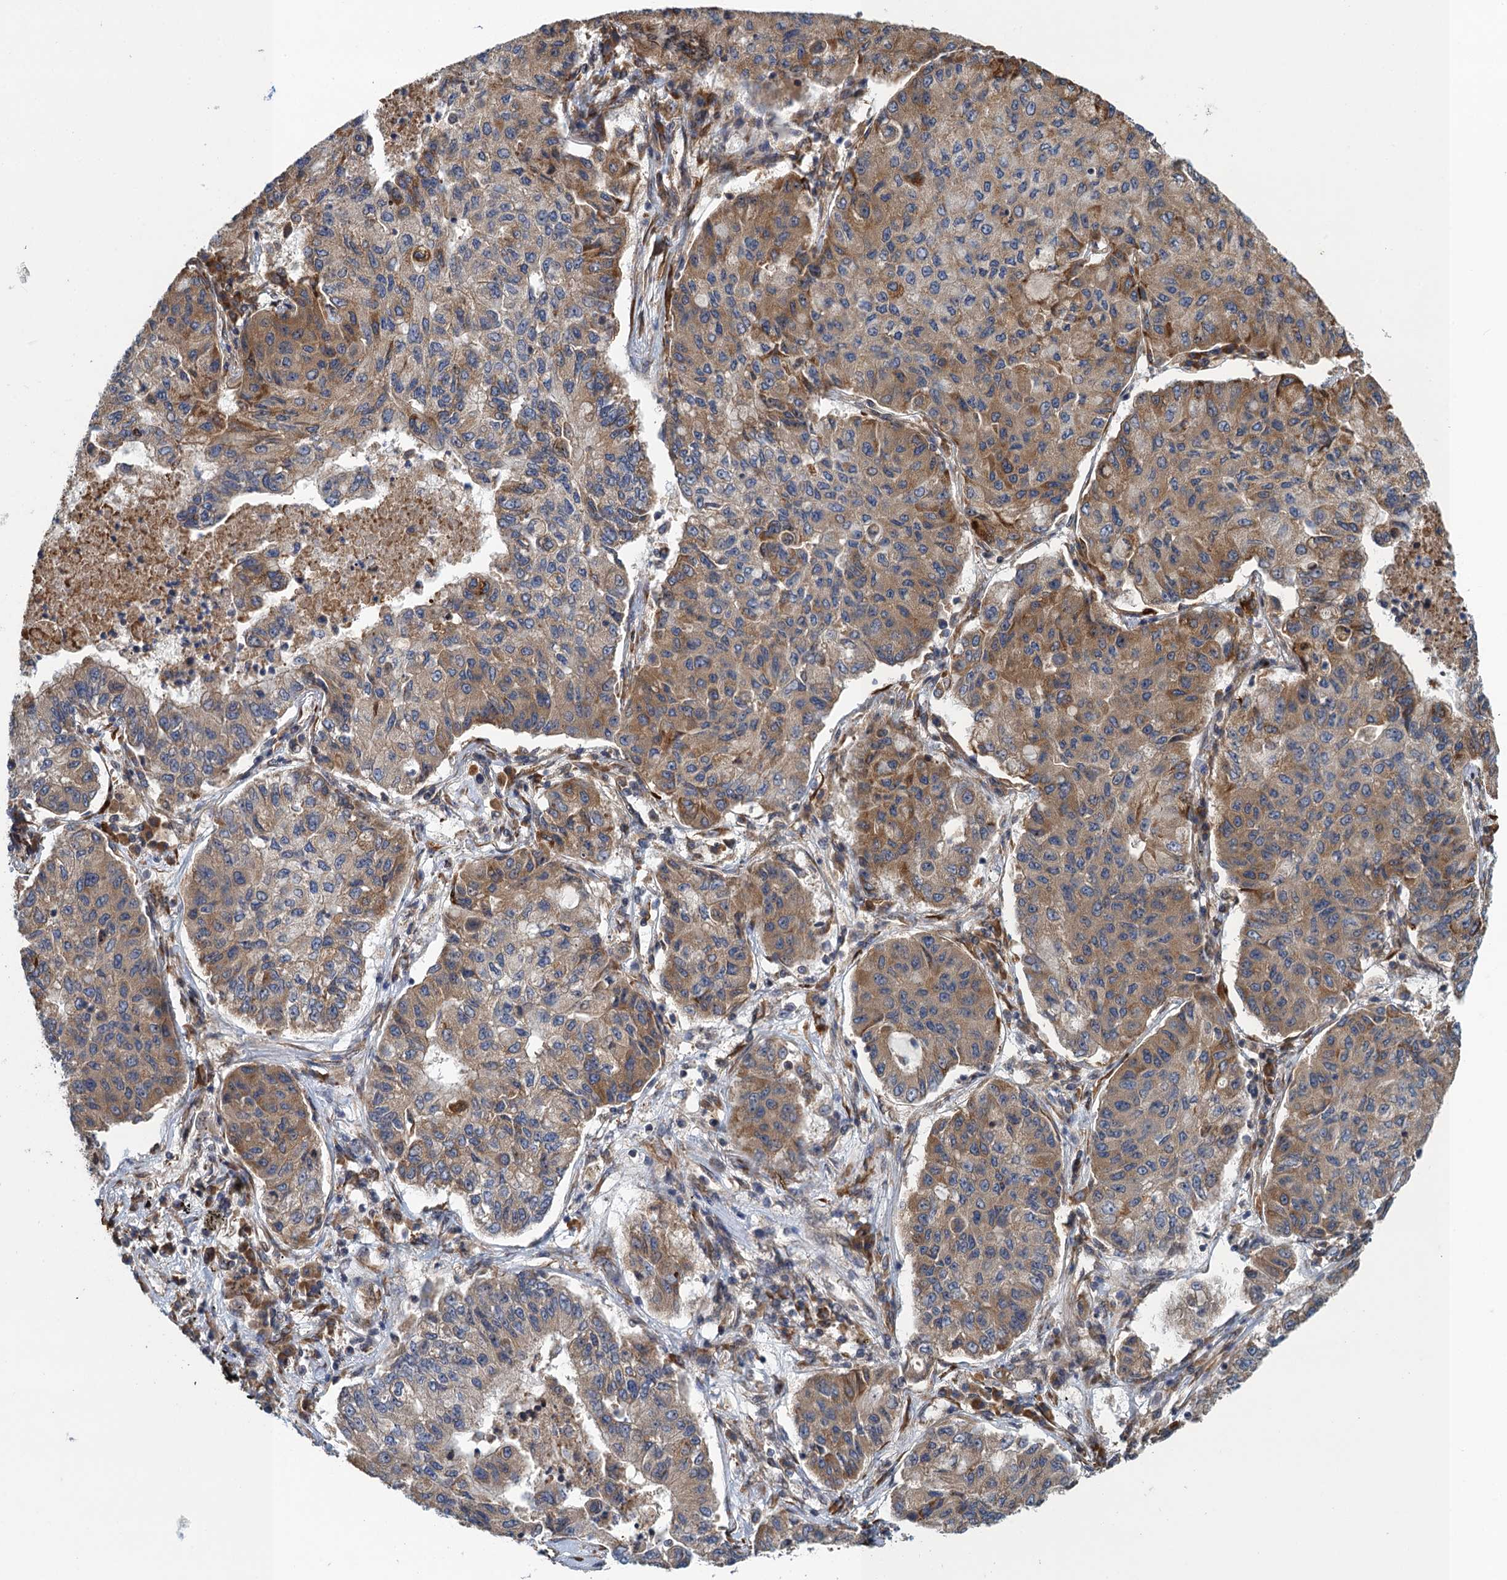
{"staining": {"intensity": "moderate", "quantity": ">75%", "location": "cytoplasmic/membranous"}, "tissue": "lung cancer", "cell_type": "Tumor cells", "image_type": "cancer", "snomed": [{"axis": "morphology", "description": "Squamous cell carcinoma, NOS"}, {"axis": "topography", "description": "Lung"}], "caption": "Human lung cancer (squamous cell carcinoma) stained with a brown dye displays moderate cytoplasmic/membranous positive staining in about >75% of tumor cells.", "gene": "MDM1", "patient": {"sex": "male", "age": 74}}